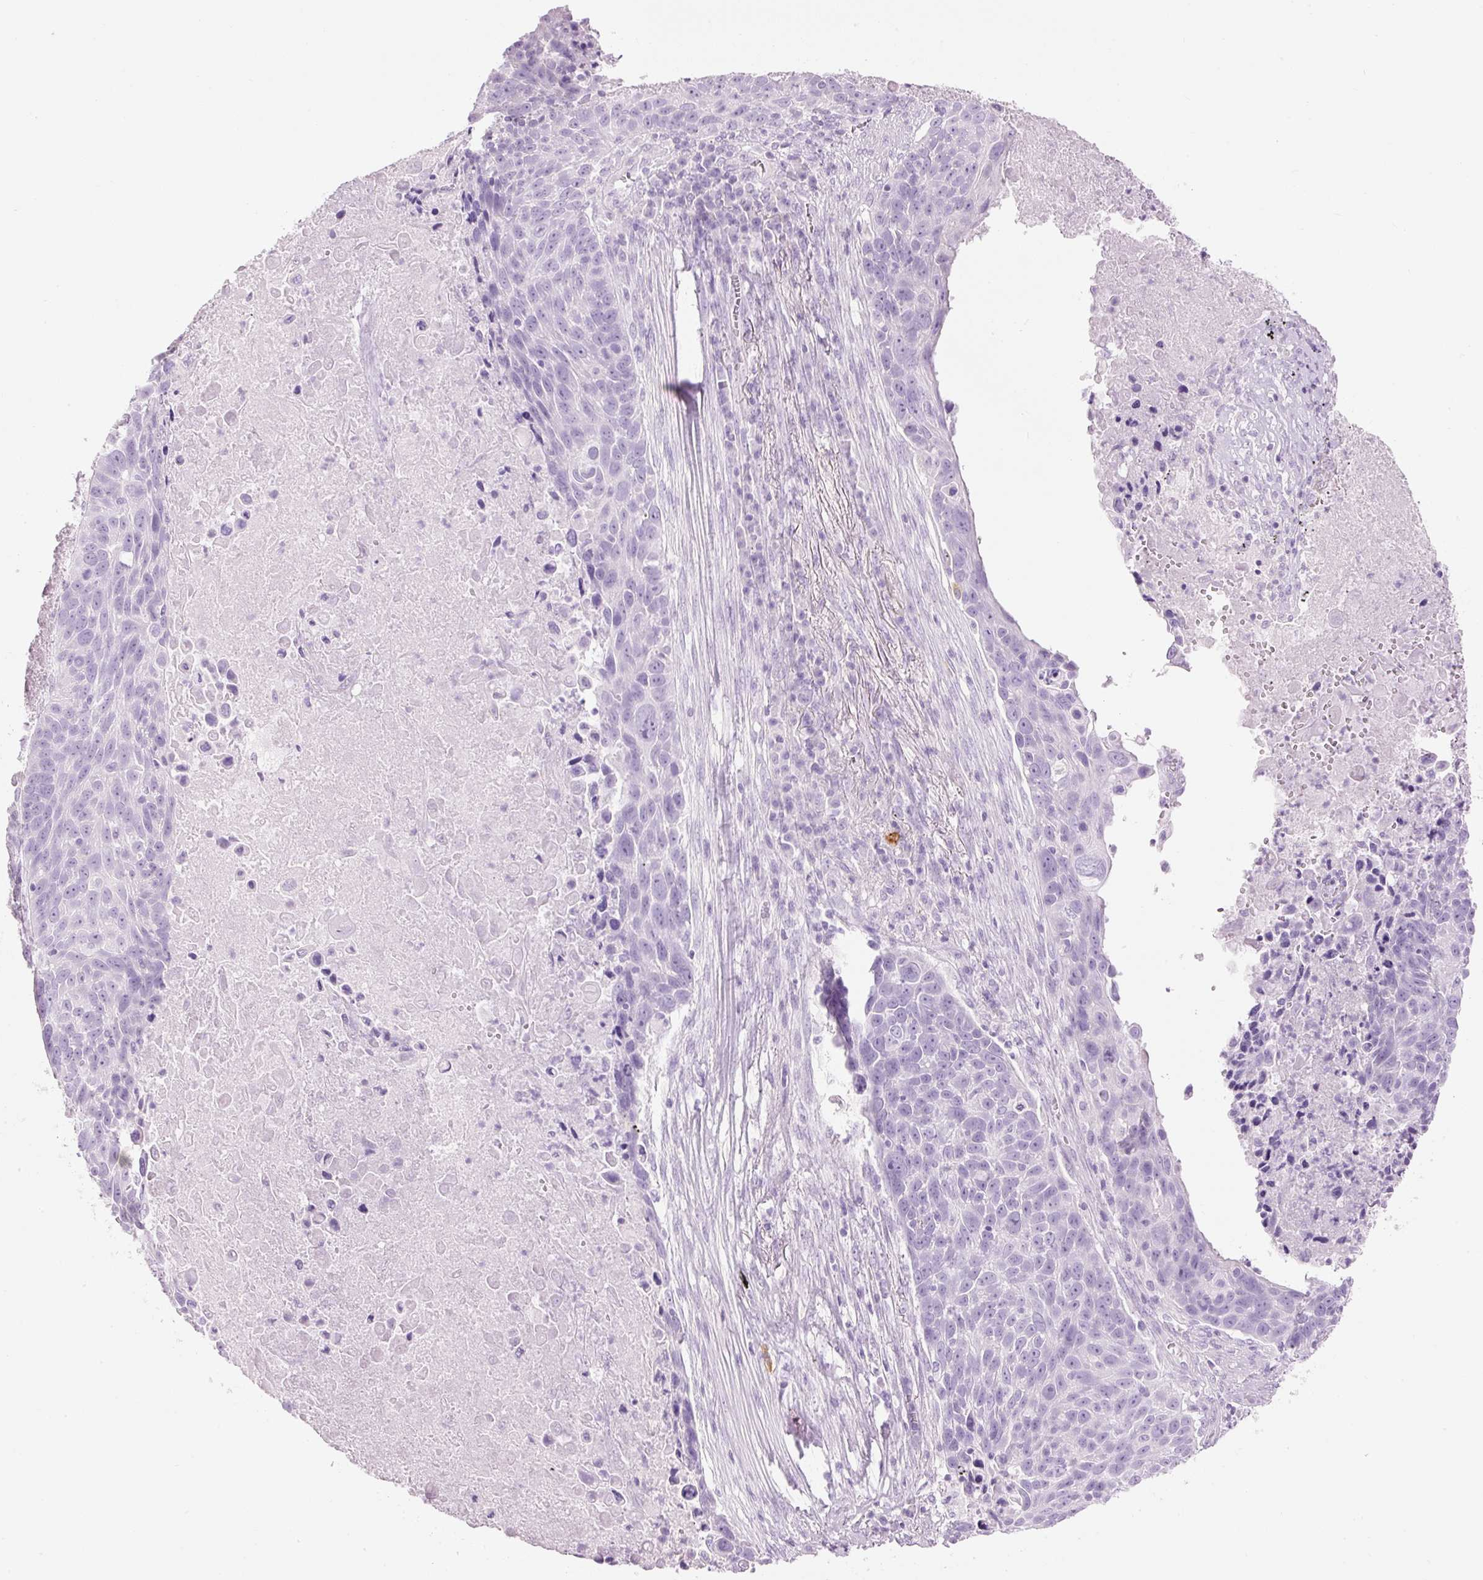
{"staining": {"intensity": "negative", "quantity": "none", "location": "none"}, "tissue": "lung cancer", "cell_type": "Tumor cells", "image_type": "cancer", "snomed": [{"axis": "morphology", "description": "Squamous cell carcinoma, NOS"}, {"axis": "topography", "description": "Lung"}], "caption": "Protein analysis of squamous cell carcinoma (lung) exhibits no significant staining in tumor cells. (DAB immunohistochemistry with hematoxylin counter stain).", "gene": "CMA1", "patient": {"sex": "male", "age": 78}}